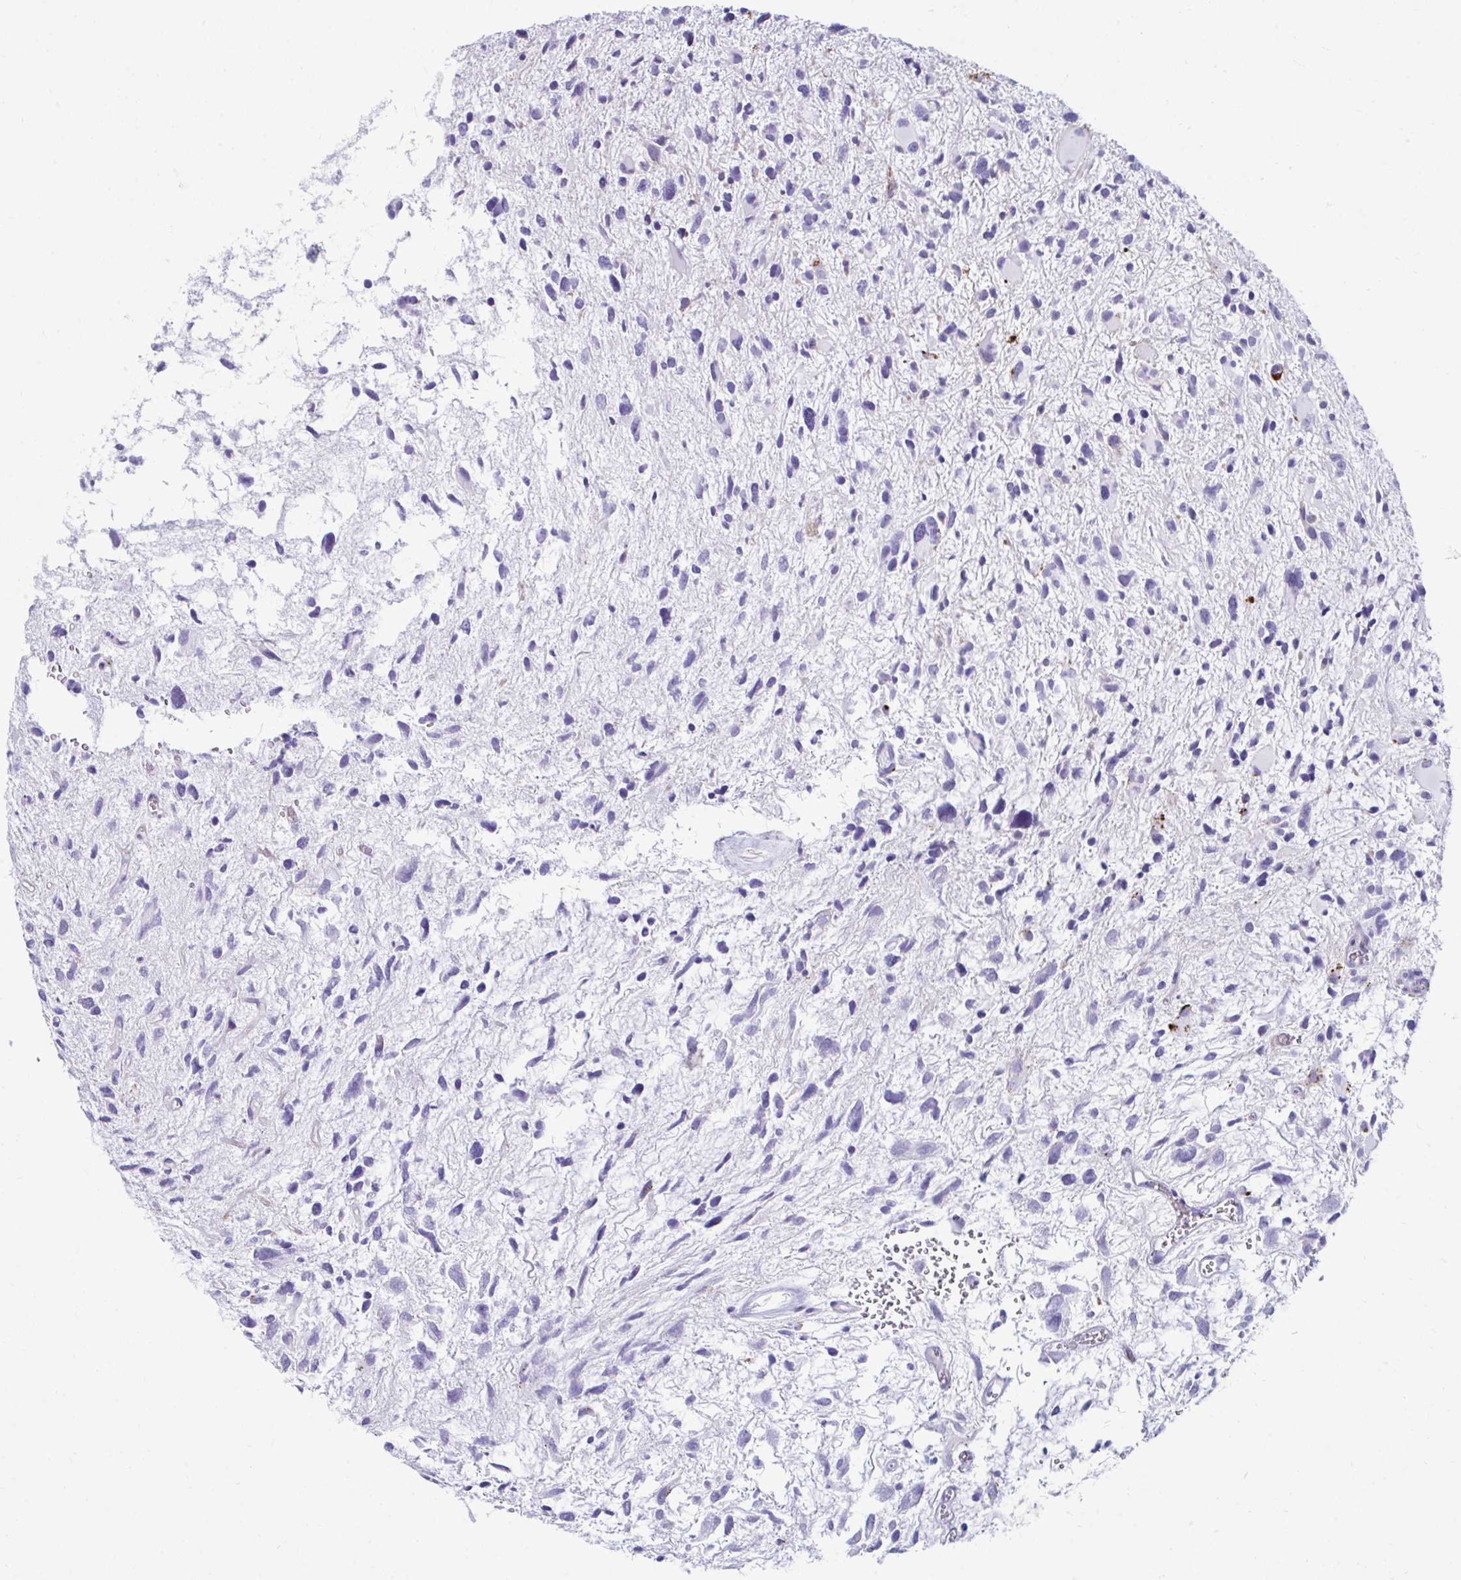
{"staining": {"intensity": "negative", "quantity": "none", "location": "none"}, "tissue": "glioma", "cell_type": "Tumor cells", "image_type": "cancer", "snomed": [{"axis": "morphology", "description": "Glioma, malignant, High grade"}, {"axis": "topography", "description": "Brain"}], "caption": "Malignant high-grade glioma was stained to show a protein in brown. There is no significant positivity in tumor cells. The staining was performed using DAB (3,3'-diaminobenzidine) to visualize the protein expression in brown, while the nuclei were stained in blue with hematoxylin (Magnification: 20x).", "gene": "UBL3", "patient": {"sex": "female", "age": 11}}